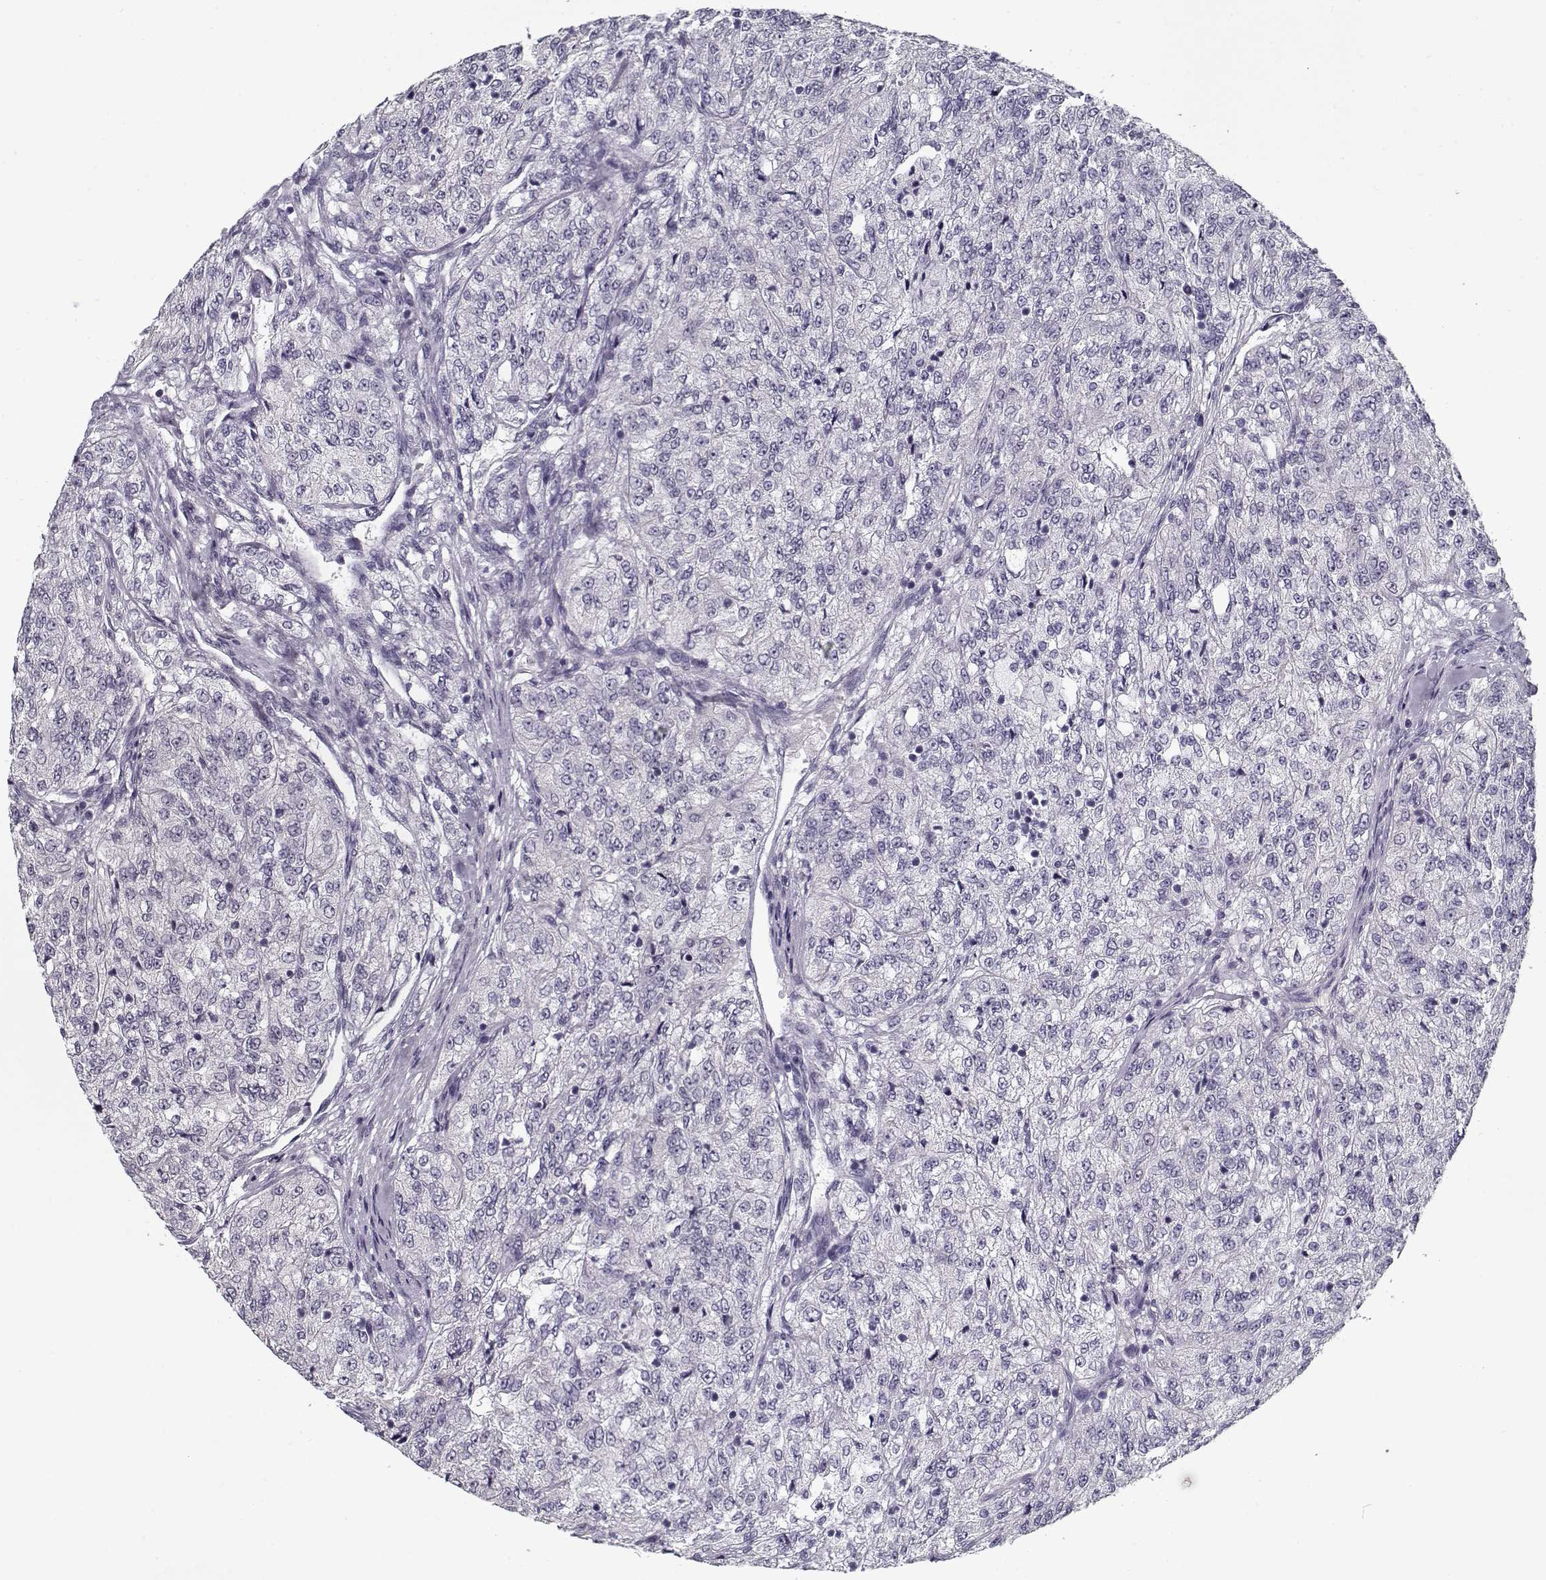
{"staining": {"intensity": "negative", "quantity": "none", "location": "none"}, "tissue": "renal cancer", "cell_type": "Tumor cells", "image_type": "cancer", "snomed": [{"axis": "morphology", "description": "Adenocarcinoma, NOS"}, {"axis": "topography", "description": "Kidney"}], "caption": "Photomicrograph shows no protein staining in tumor cells of renal adenocarcinoma tissue. The staining is performed using DAB brown chromogen with nuclei counter-stained in using hematoxylin.", "gene": "SPACA9", "patient": {"sex": "female", "age": 63}}